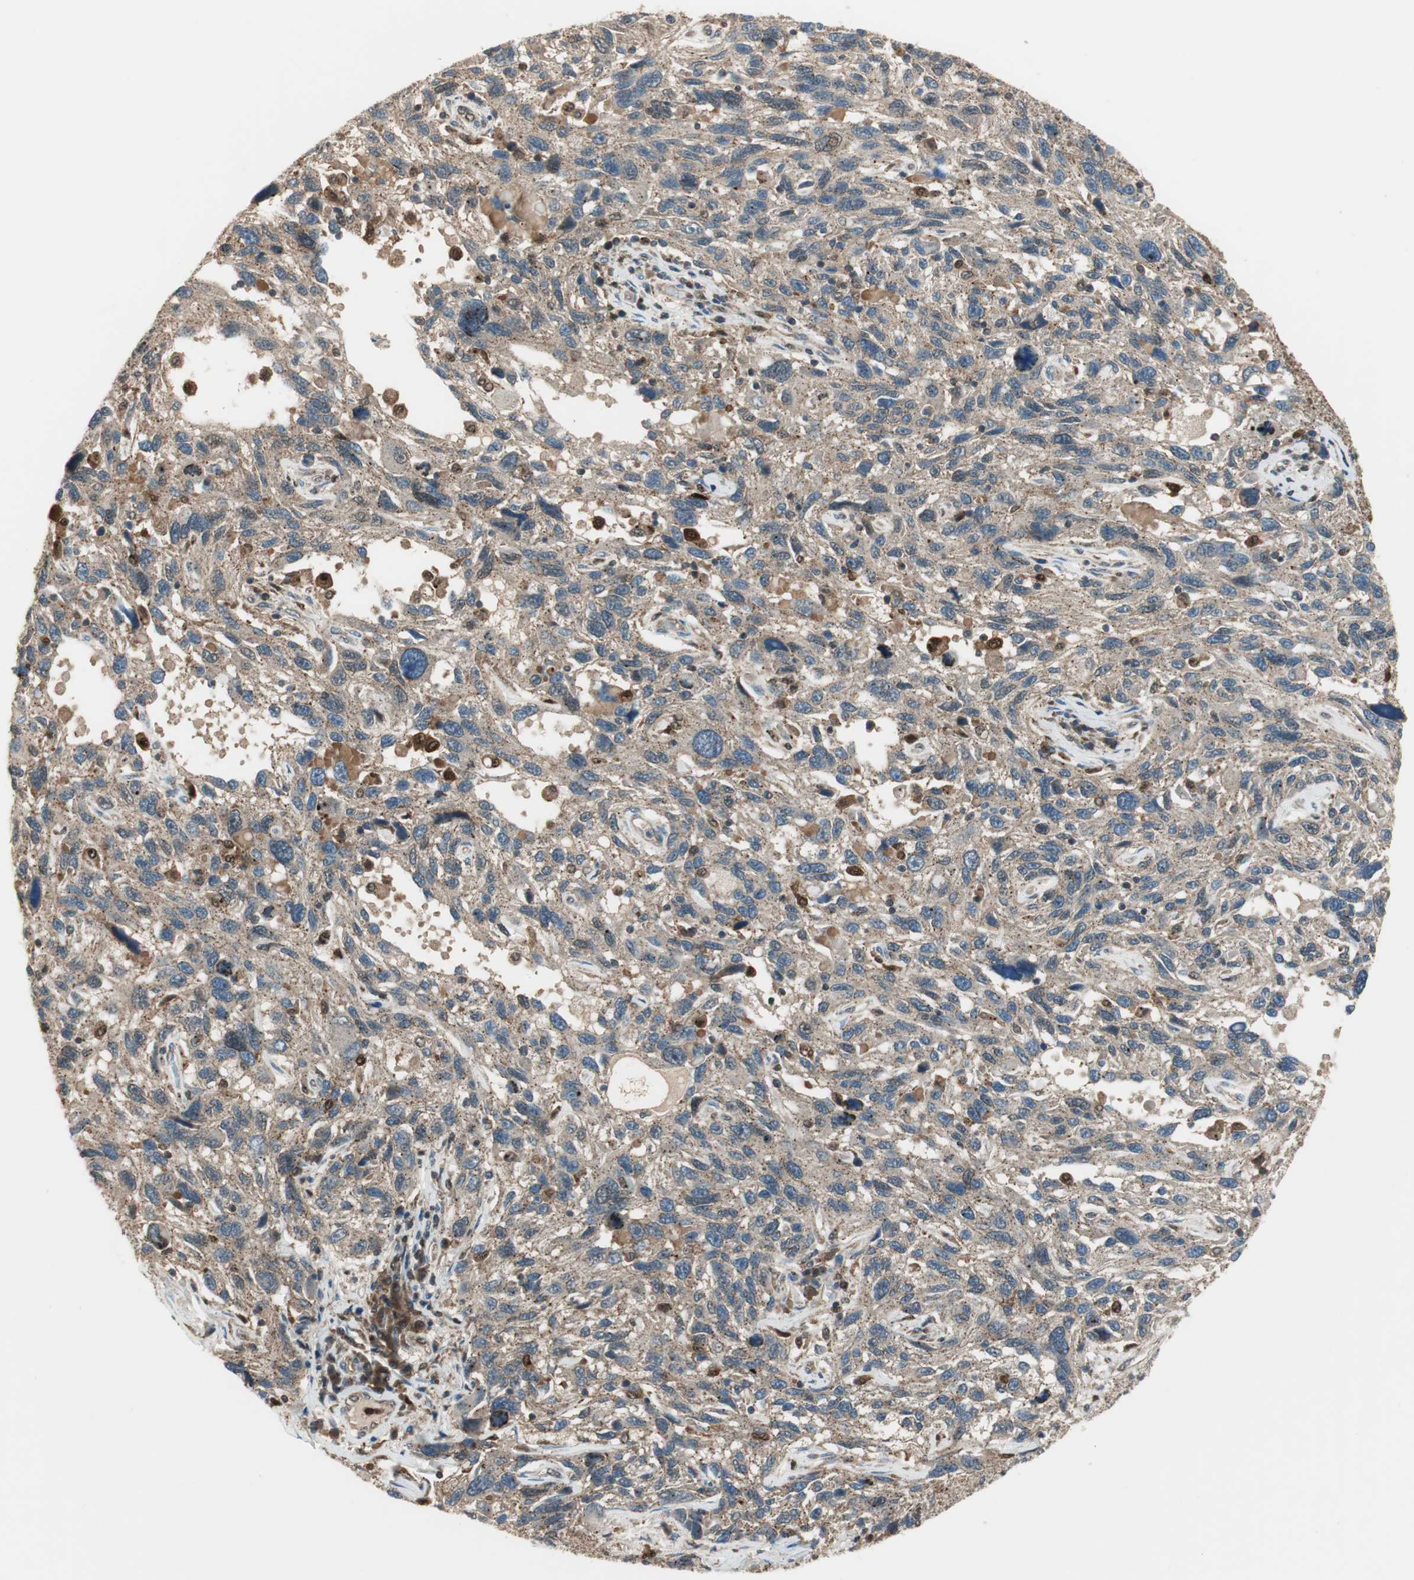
{"staining": {"intensity": "moderate", "quantity": "<25%", "location": "cytoplasmic/membranous"}, "tissue": "melanoma", "cell_type": "Tumor cells", "image_type": "cancer", "snomed": [{"axis": "morphology", "description": "Malignant melanoma, NOS"}, {"axis": "topography", "description": "Skin"}], "caption": "Human malignant melanoma stained with a protein marker exhibits moderate staining in tumor cells.", "gene": "LTA4H", "patient": {"sex": "male", "age": 53}}